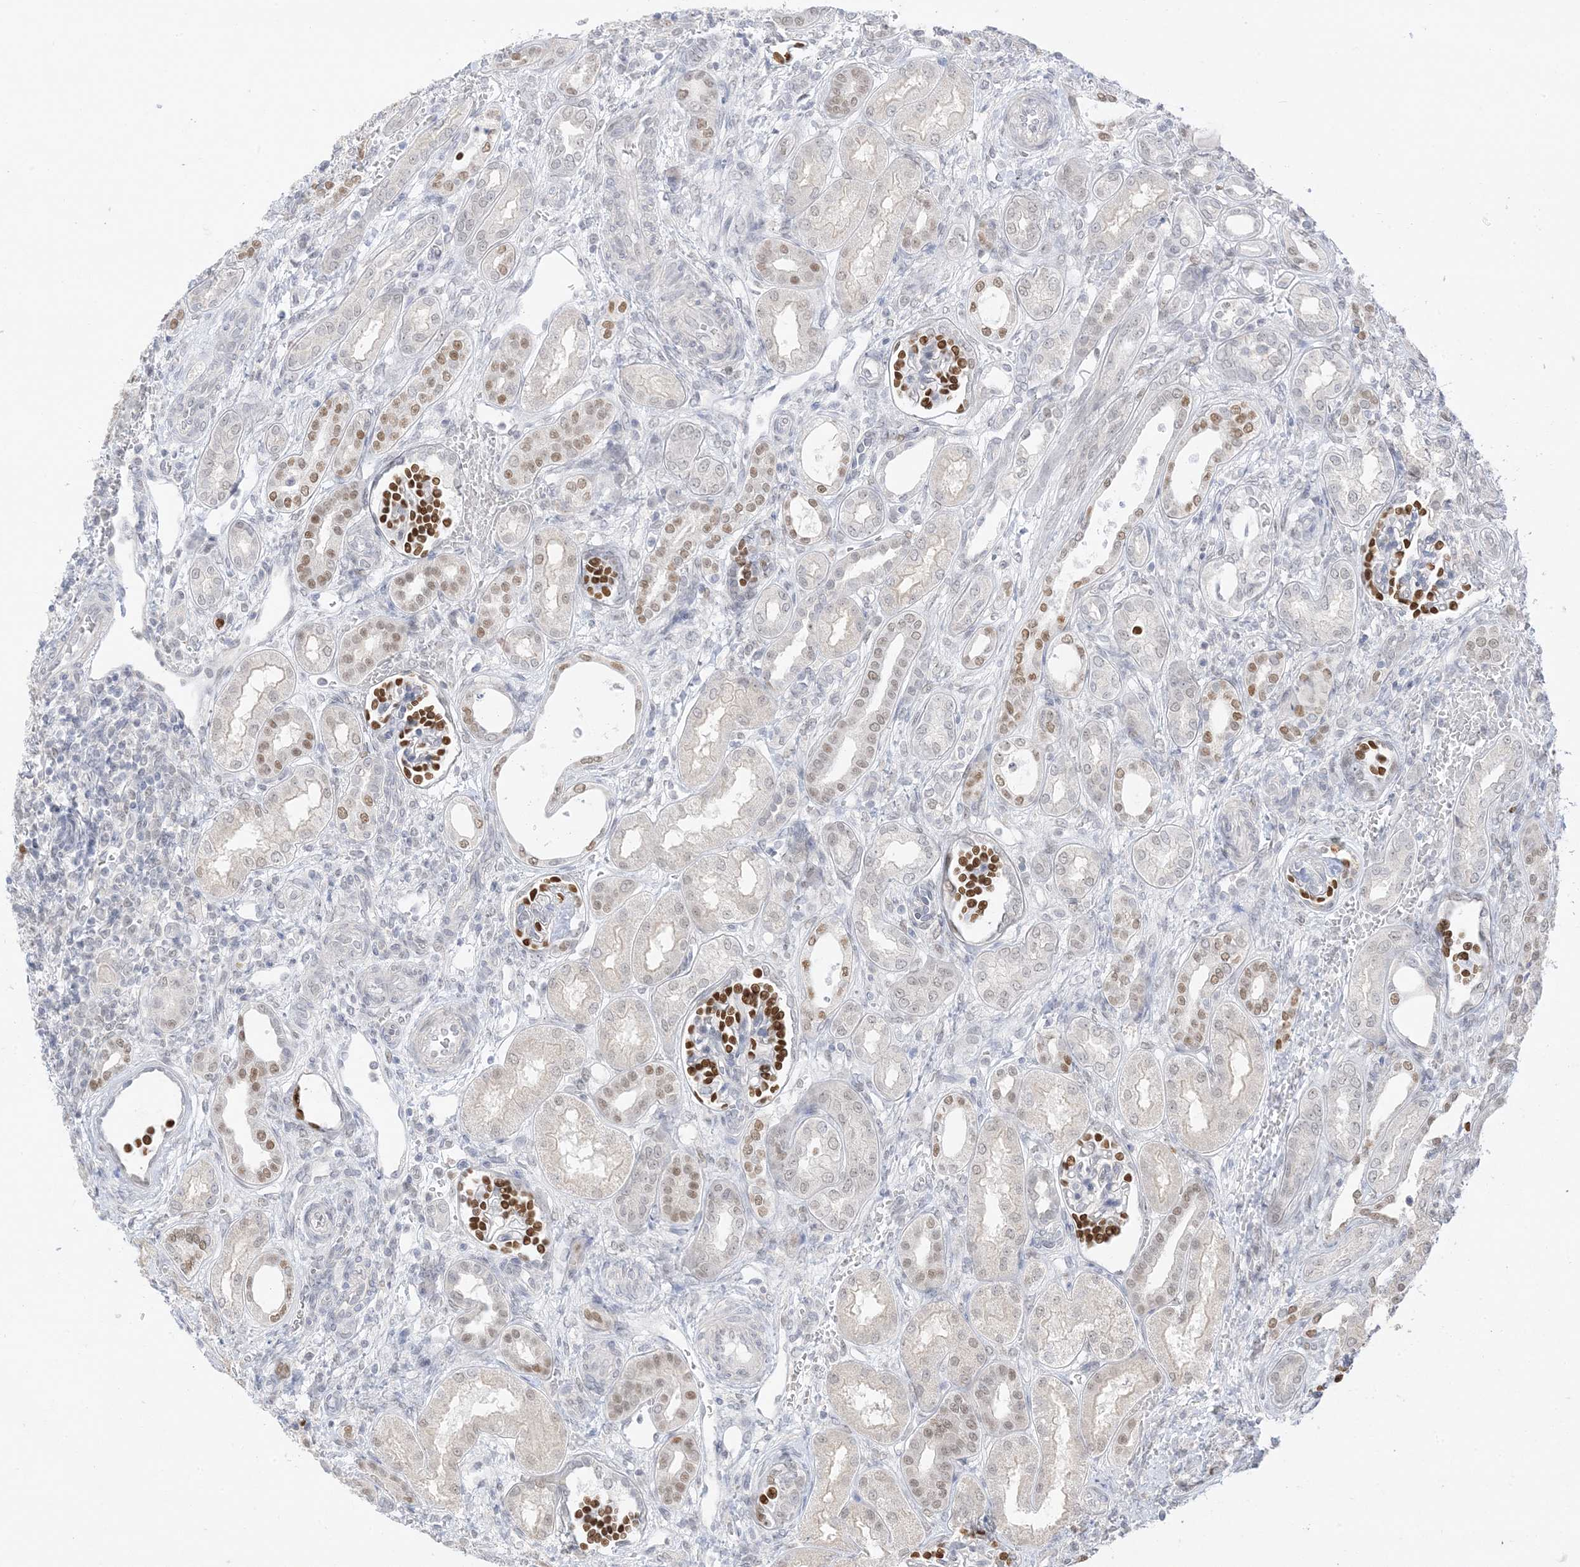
{"staining": {"intensity": "strong", "quantity": "<25%", "location": "nuclear"}, "tissue": "kidney", "cell_type": "Cells in glomeruli", "image_type": "normal", "snomed": [{"axis": "morphology", "description": "Normal tissue, NOS"}, {"axis": "morphology", "description": "Neoplasm, malignant, NOS"}, {"axis": "topography", "description": "Kidney"}], "caption": "Immunohistochemistry (DAB) staining of normal kidney exhibits strong nuclear protein staining in about <25% of cells in glomeruli.", "gene": "MSL3", "patient": {"sex": "female", "age": 1}}